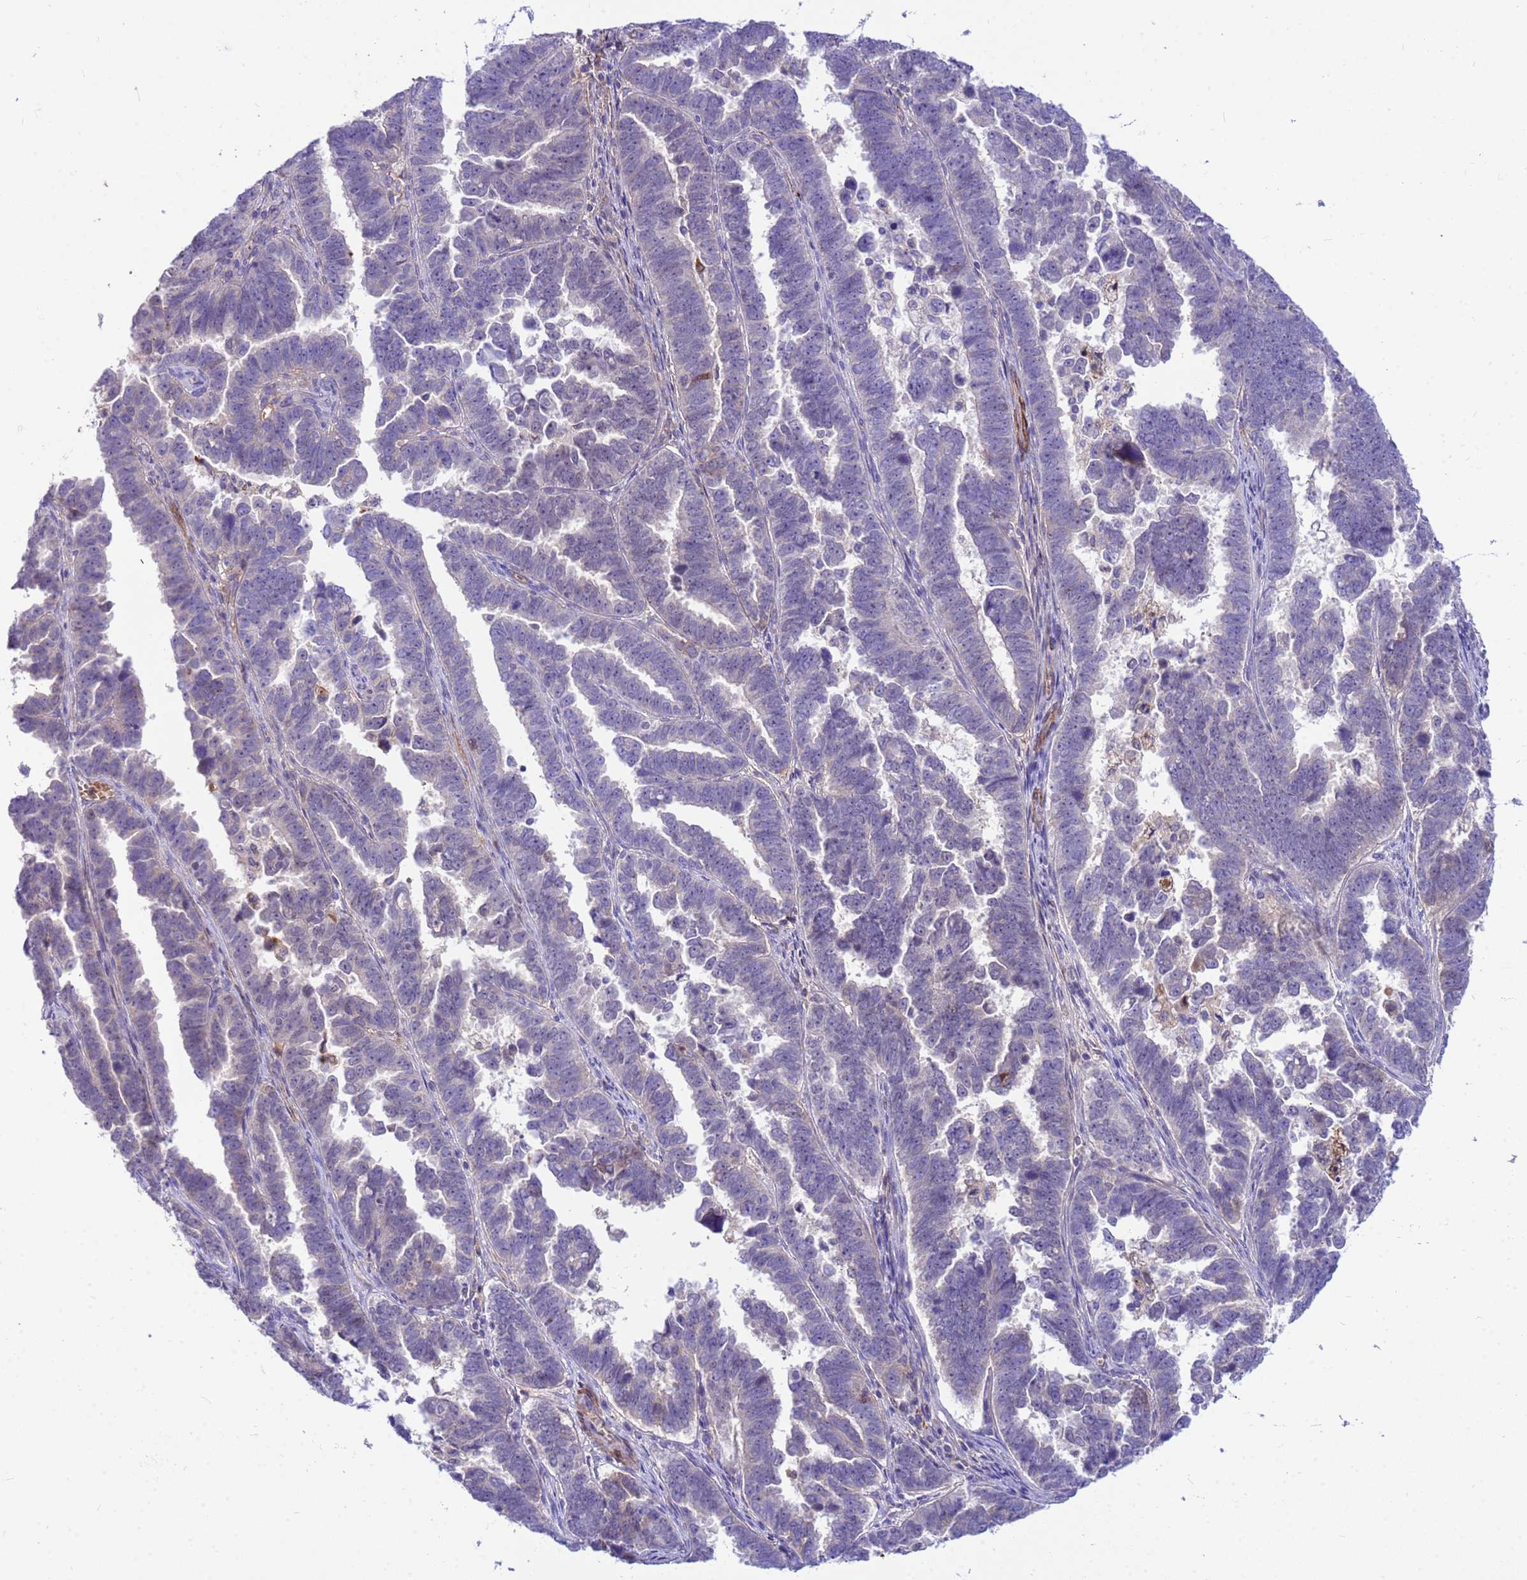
{"staining": {"intensity": "weak", "quantity": "<25%", "location": "cytoplasmic/membranous"}, "tissue": "endometrial cancer", "cell_type": "Tumor cells", "image_type": "cancer", "snomed": [{"axis": "morphology", "description": "Adenocarcinoma, NOS"}, {"axis": "topography", "description": "Endometrium"}], "caption": "Tumor cells are negative for protein expression in human adenocarcinoma (endometrial).", "gene": "ORM1", "patient": {"sex": "female", "age": 75}}